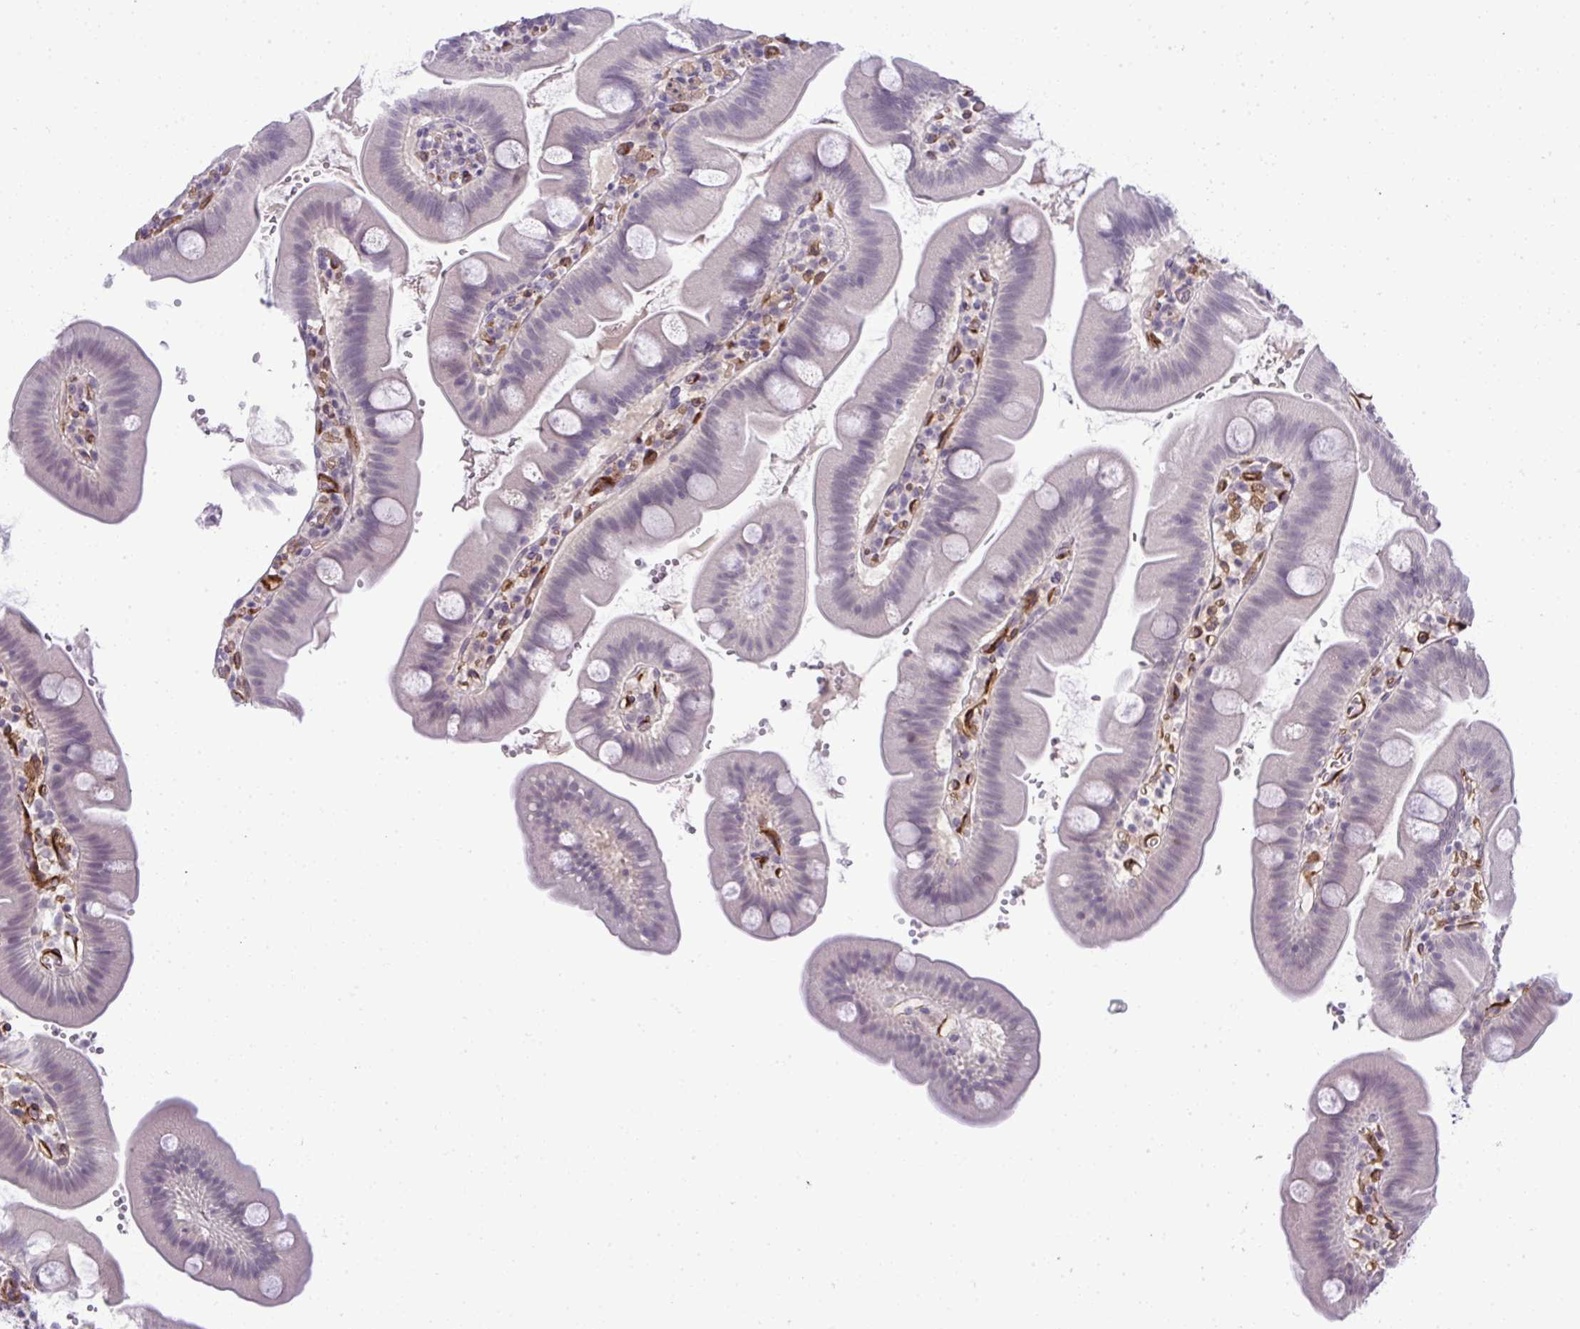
{"staining": {"intensity": "negative", "quantity": "none", "location": "none"}, "tissue": "small intestine", "cell_type": "Glandular cells", "image_type": "normal", "snomed": [{"axis": "morphology", "description": "Normal tissue, NOS"}, {"axis": "topography", "description": "Small intestine"}], "caption": "Immunohistochemistry (IHC) of normal human small intestine demonstrates no staining in glandular cells. (Brightfield microscopy of DAB IHC at high magnification).", "gene": "UBE2S", "patient": {"sex": "female", "age": 68}}